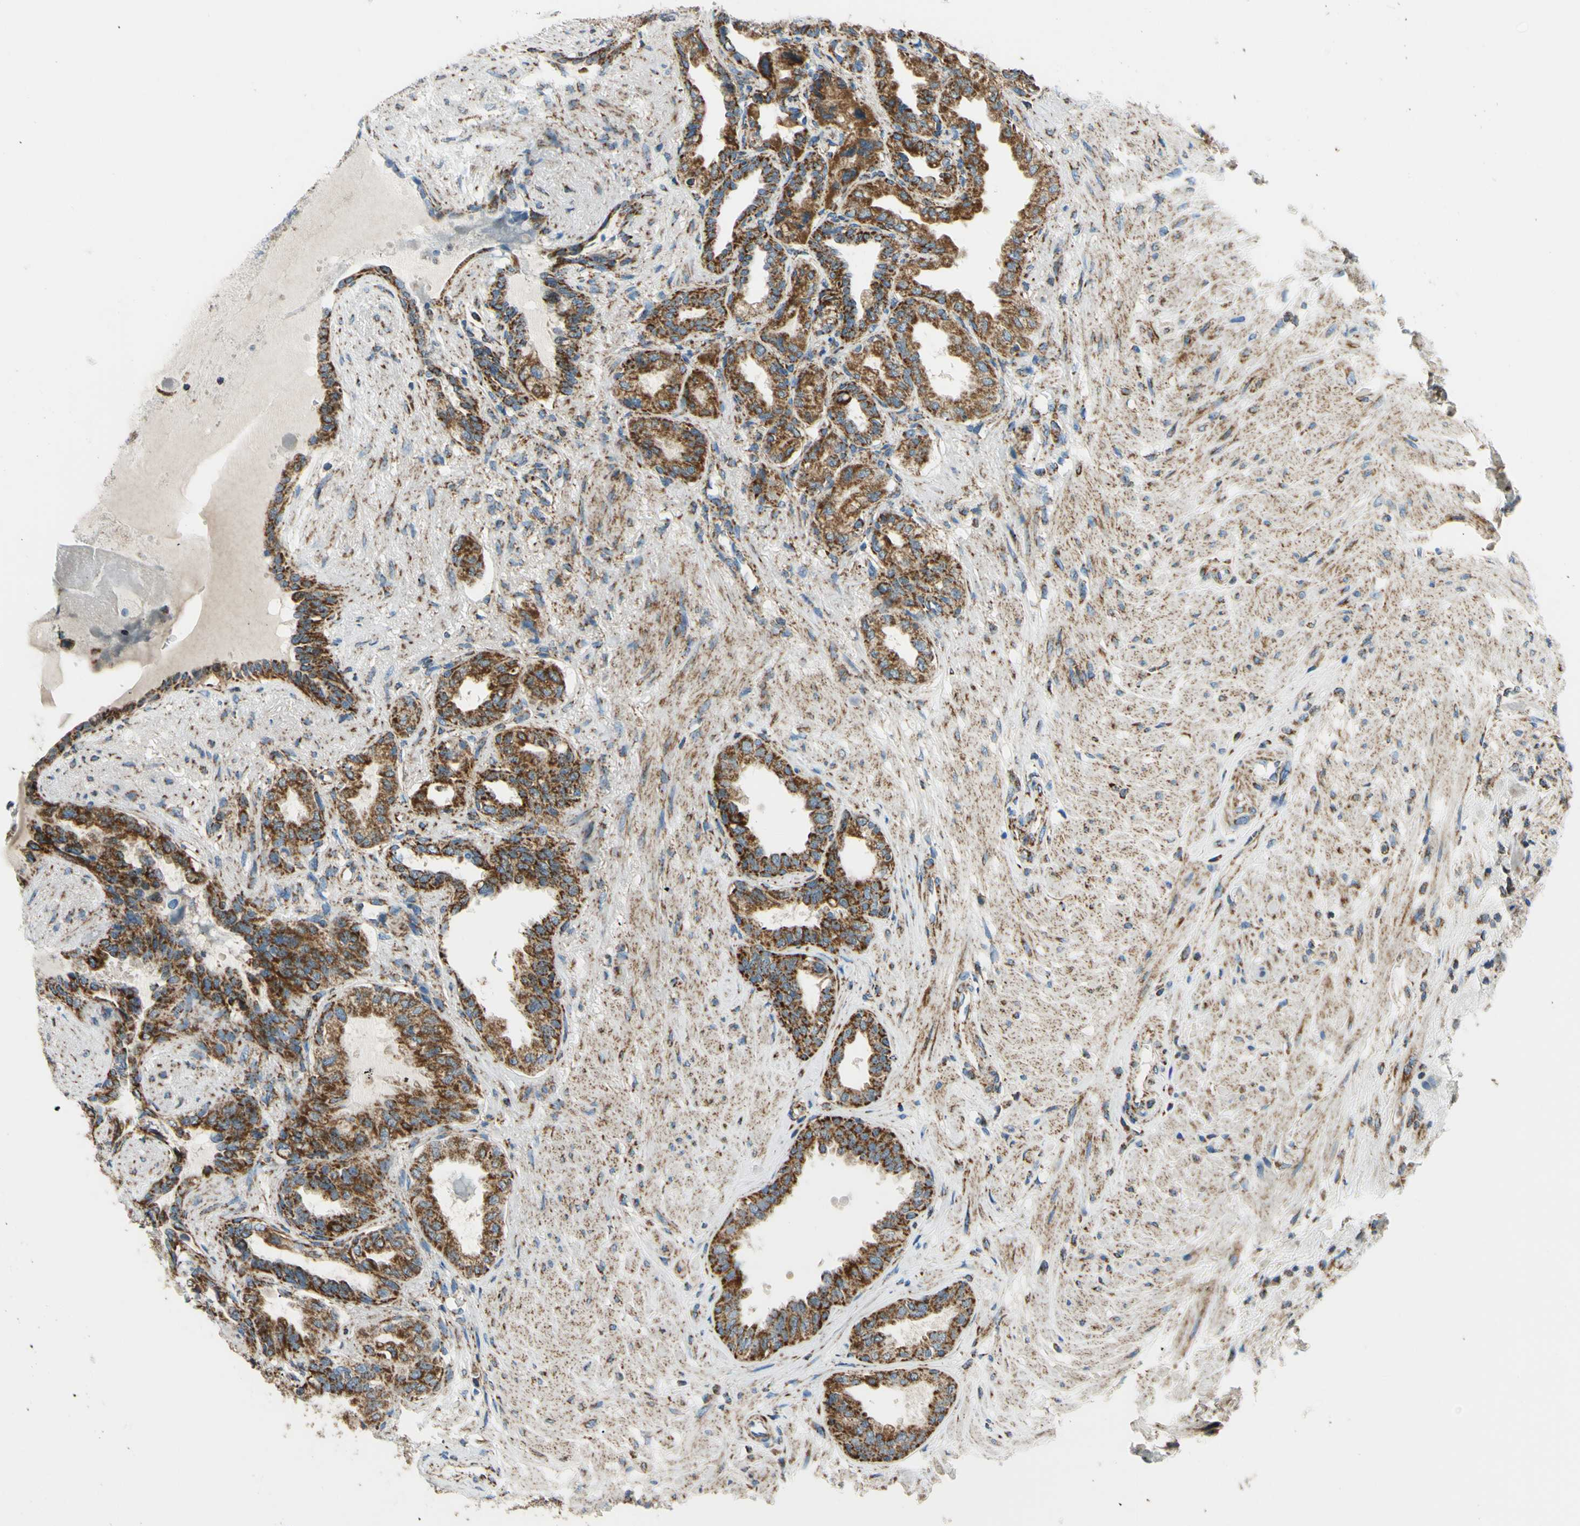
{"staining": {"intensity": "strong", "quantity": ">75%", "location": "cytoplasmic/membranous"}, "tissue": "seminal vesicle", "cell_type": "Glandular cells", "image_type": "normal", "snomed": [{"axis": "morphology", "description": "Normal tissue, NOS"}, {"axis": "topography", "description": "Seminal veicle"}], "caption": "This histopathology image exhibits normal seminal vesicle stained with immunohistochemistry (IHC) to label a protein in brown. The cytoplasmic/membranous of glandular cells show strong positivity for the protein. Nuclei are counter-stained blue.", "gene": "MAVS", "patient": {"sex": "male", "age": 61}}